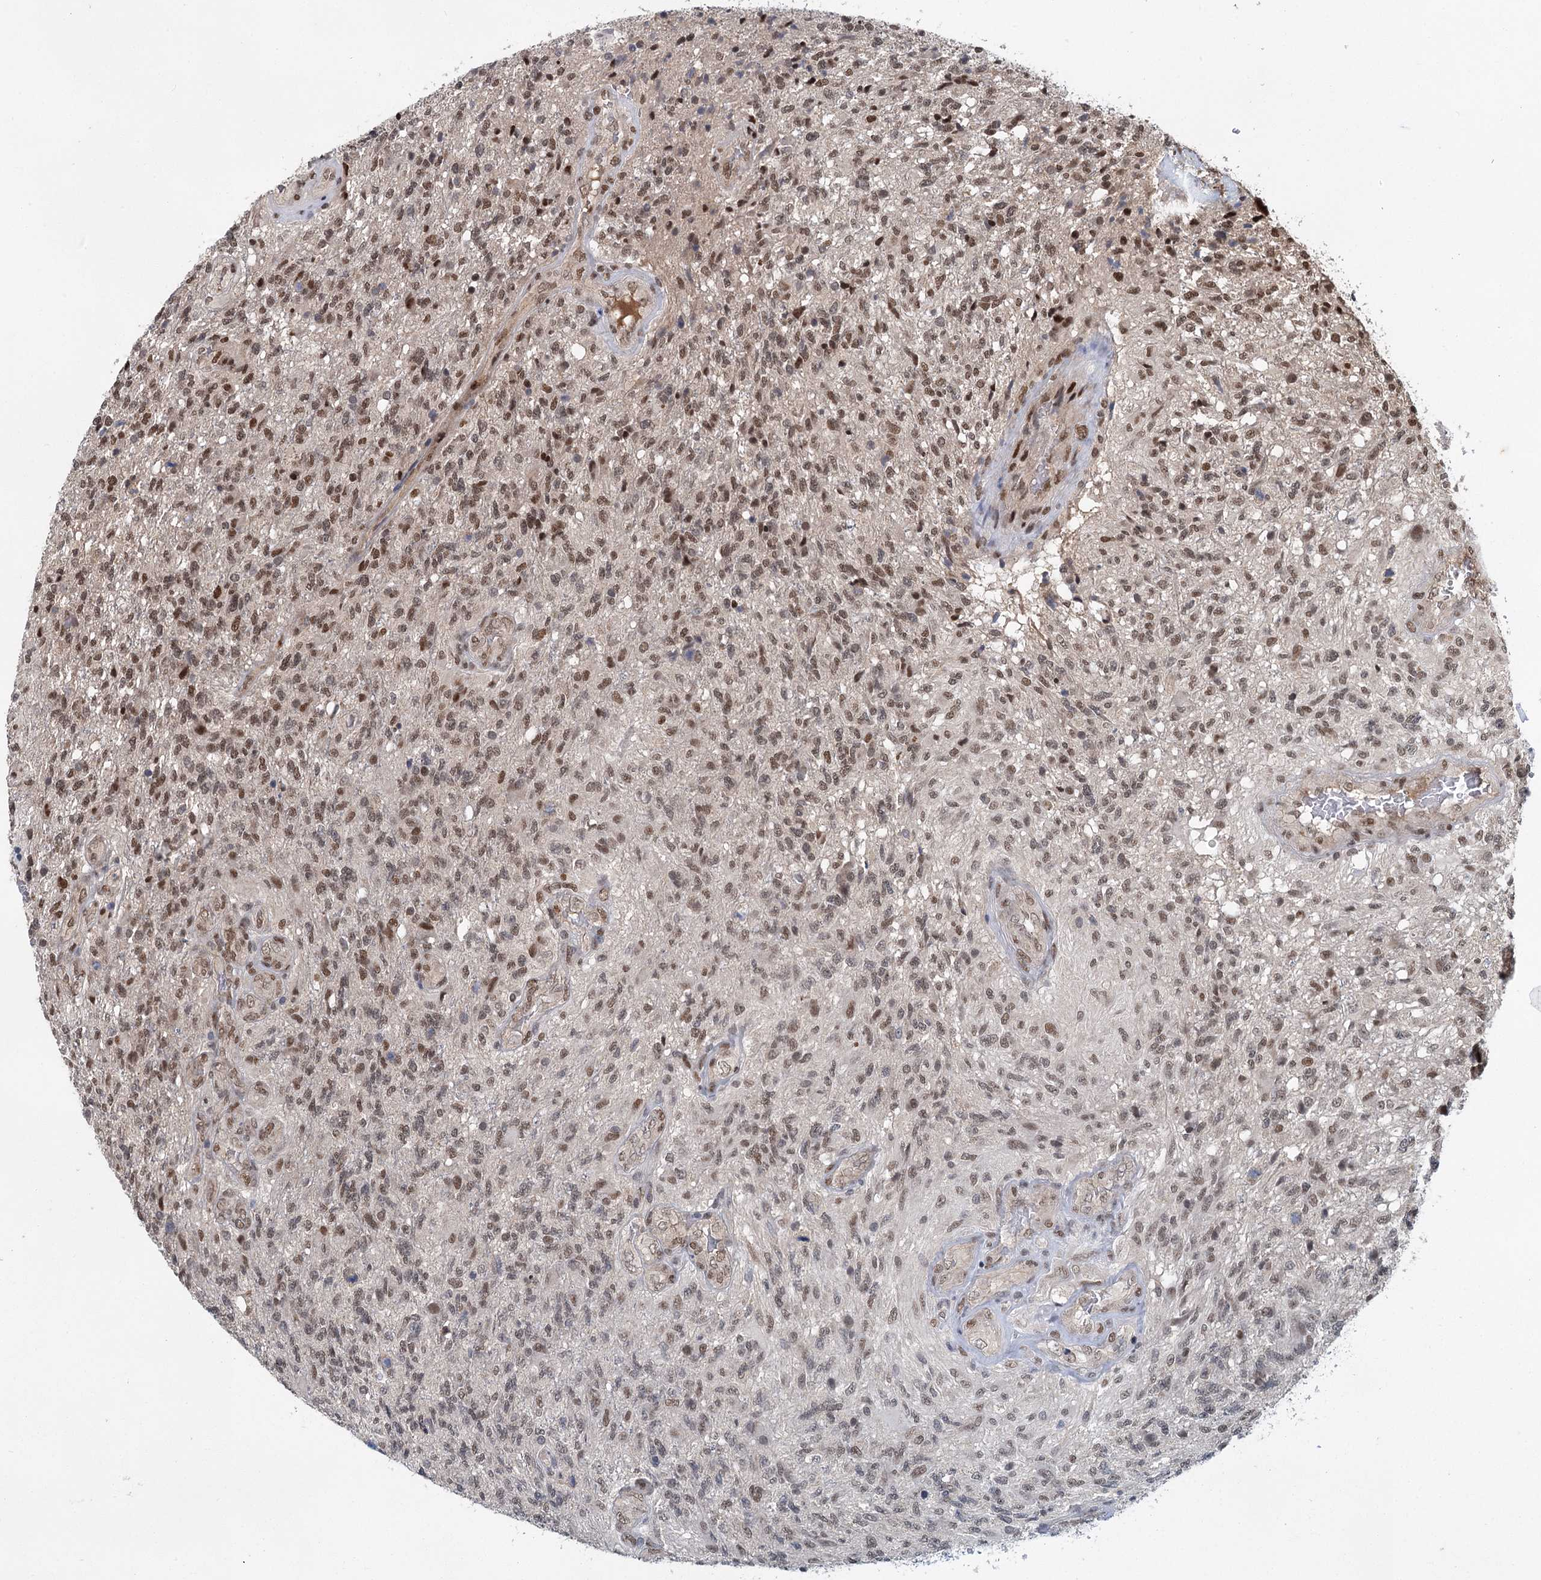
{"staining": {"intensity": "moderate", "quantity": "25%-75%", "location": "nuclear"}, "tissue": "glioma", "cell_type": "Tumor cells", "image_type": "cancer", "snomed": [{"axis": "morphology", "description": "Glioma, malignant, High grade"}, {"axis": "topography", "description": "Brain"}], "caption": "Immunohistochemical staining of malignant glioma (high-grade) reveals medium levels of moderate nuclear protein staining in about 25%-75% of tumor cells.", "gene": "MYG1", "patient": {"sex": "male", "age": 56}}